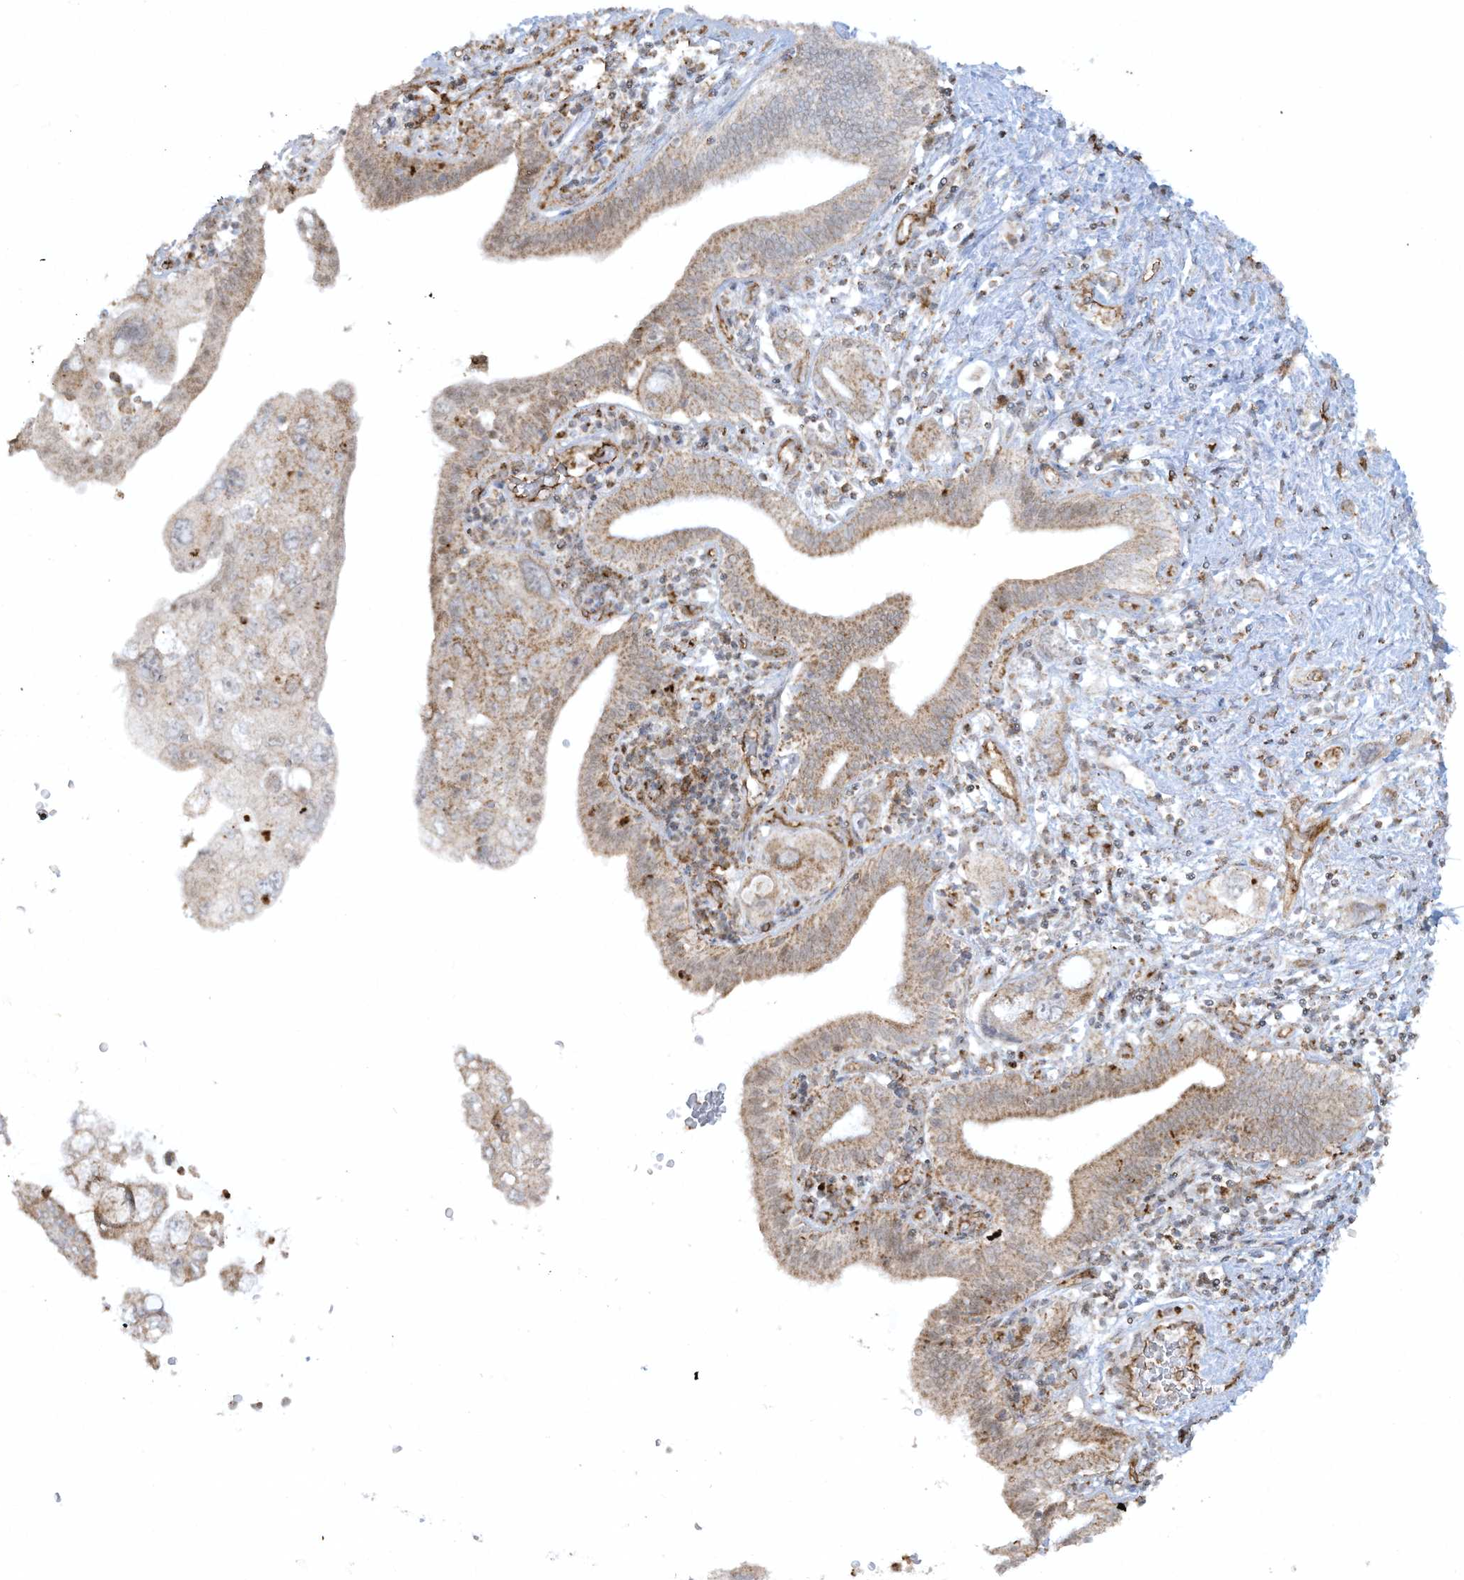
{"staining": {"intensity": "moderate", "quantity": "25%-75%", "location": "cytoplasmic/membranous"}, "tissue": "pancreatic cancer", "cell_type": "Tumor cells", "image_type": "cancer", "snomed": [{"axis": "morphology", "description": "Adenocarcinoma, NOS"}, {"axis": "topography", "description": "Pancreas"}], "caption": "Pancreatic cancer tissue exhibits moderate cytoplasmic/membranous positivity in about 25%-75% of tumor cells, visualized by immunohistochemistry.", "gene": "CHRNA4", "patient": {"sex": "female", "age": 73}}